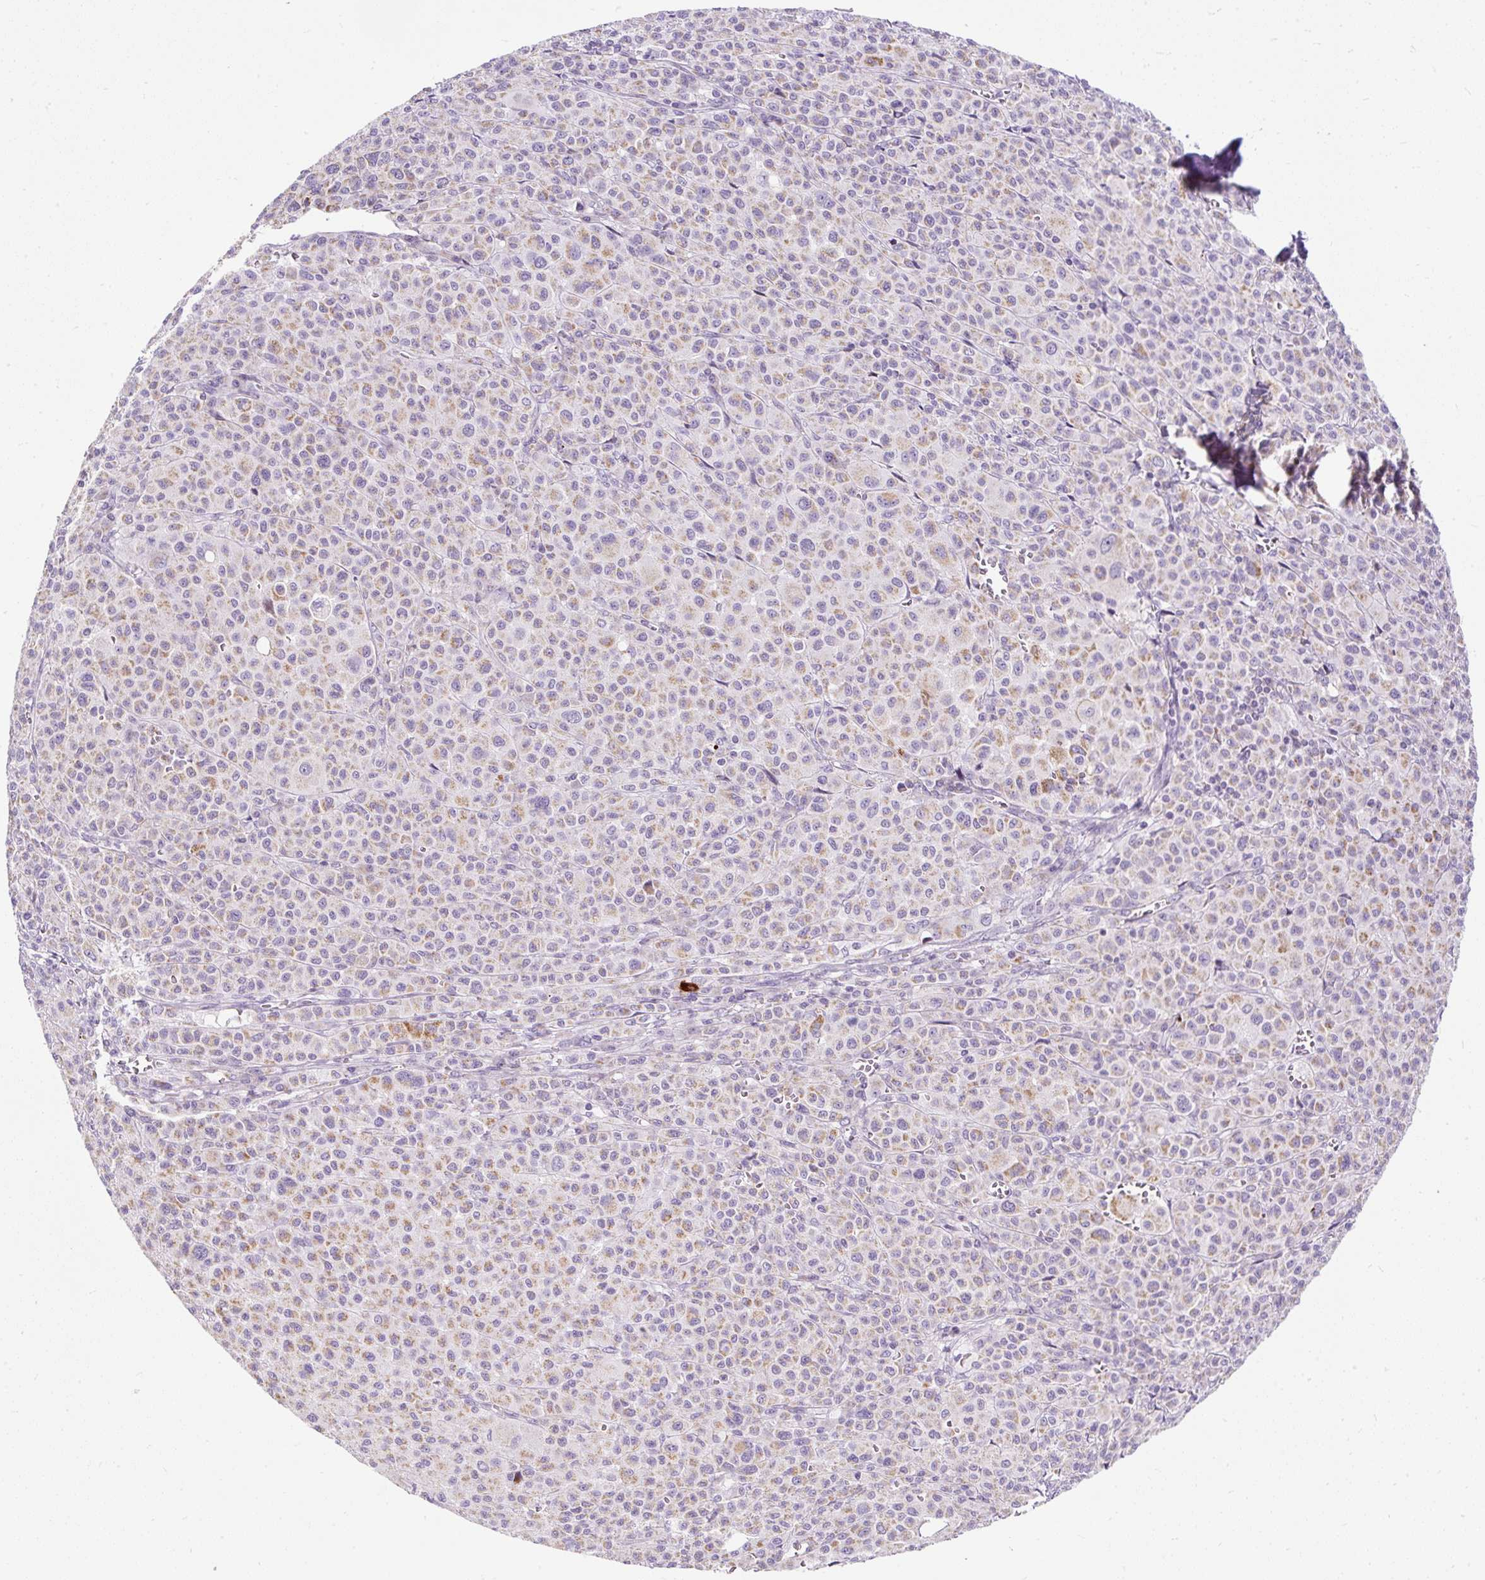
{"staining": {"intensity": "weak", "quantity": "25%-75%", "location": "cytoplasmic/membranous"}, "tissue": "melanoma", "cell_type": "Tumor cells", "image_type": "cancer", "snomed": [{"axis": "morphology", "description": "Malignant melanoma, Metastatic site"}, {"axis": "topography", "description": "Skin"}], "caption": "Melanoma was stained to show a protein in brown. There is low levels of weak cytoplasmic/membranous positivity in approximately 25%-75% of tumor cells.", "gene": "FMC1", "patient": {"sex": "female", "age": 74}}